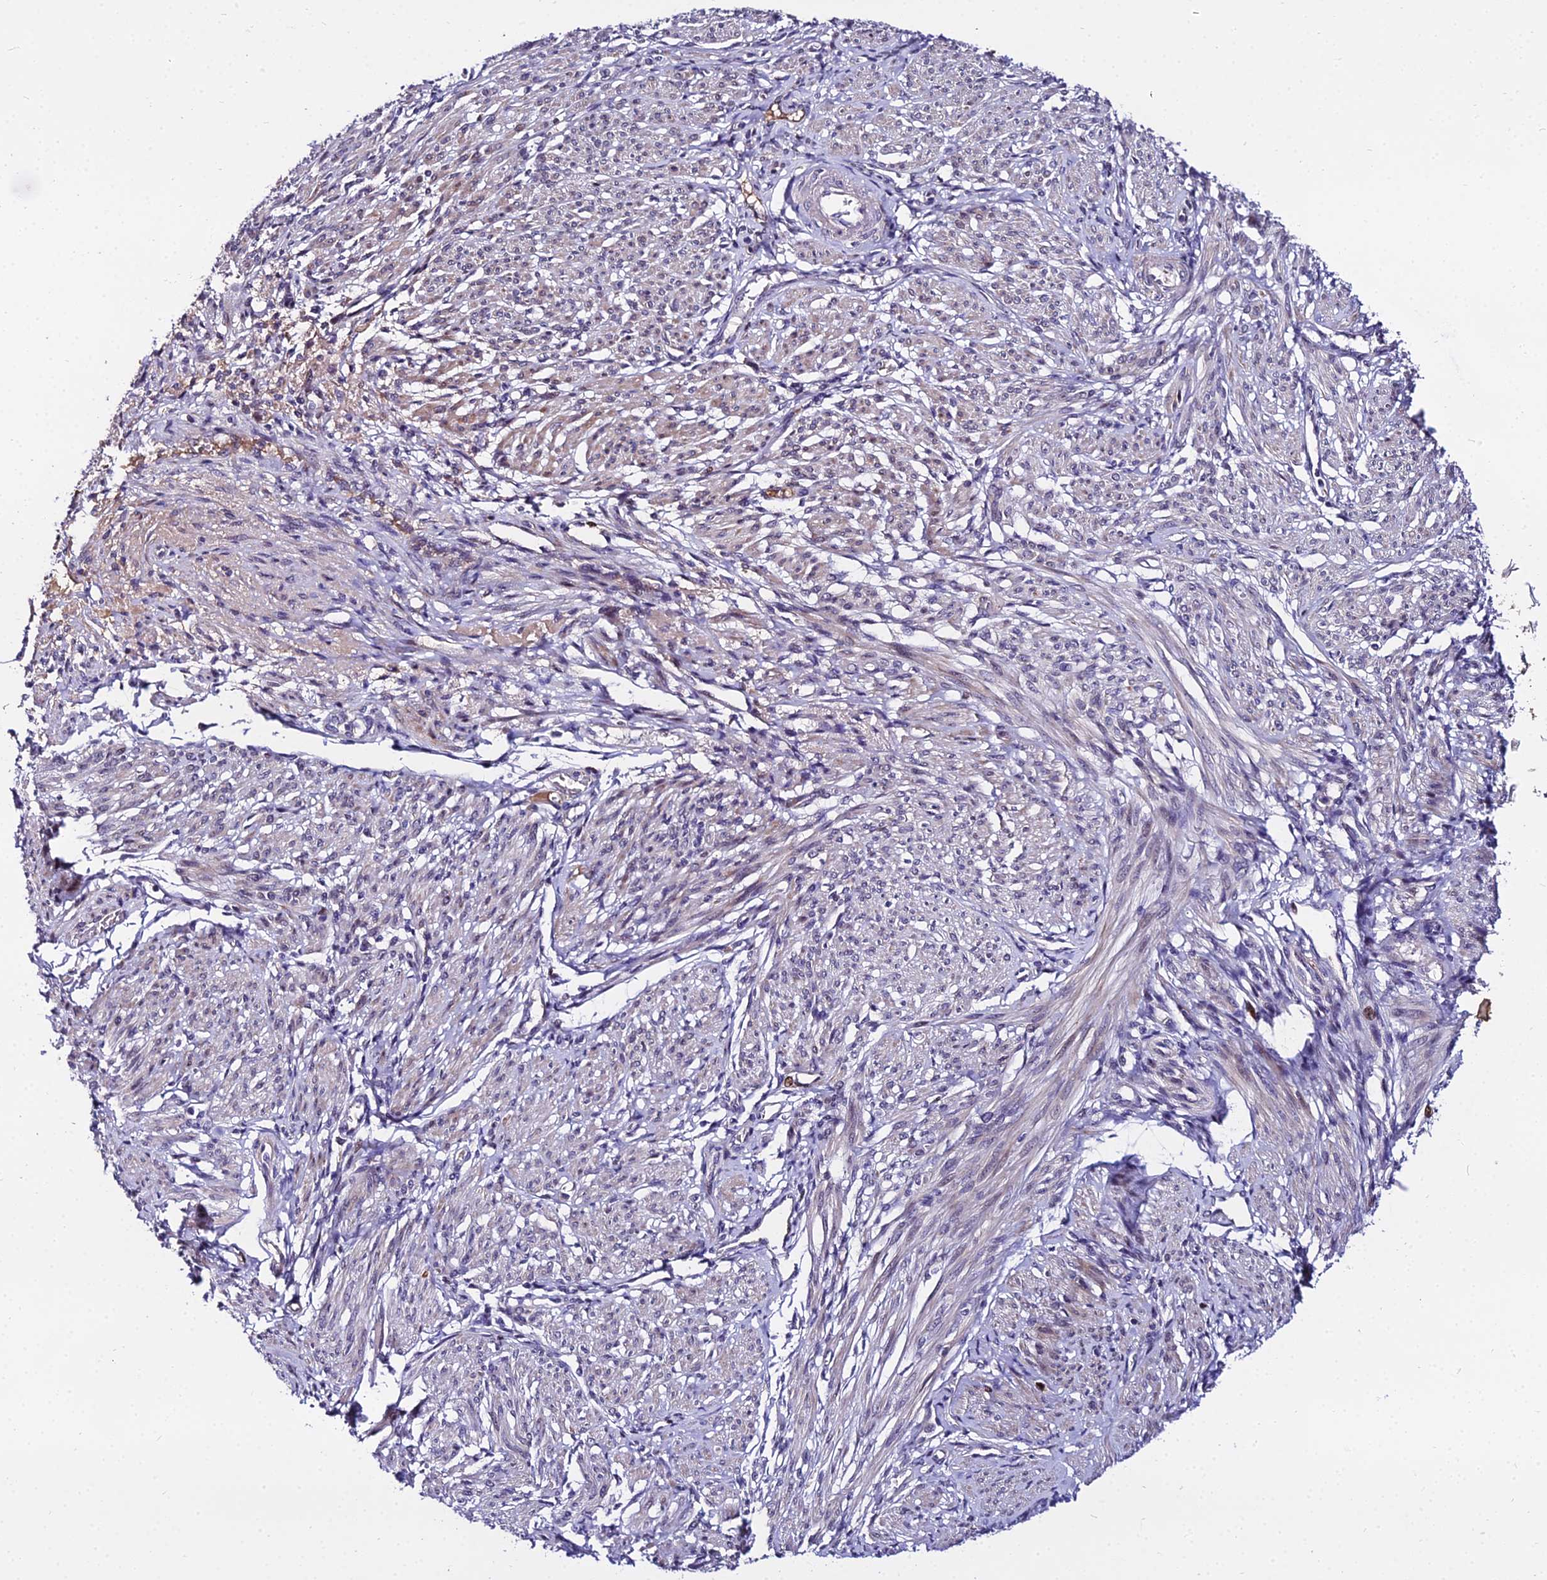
{"staining": {"intensity": "weak", "quantity": "<25%", "location": "cytoplasmic/membranous"}, "tissue": "smooth muscle", "cell_type": "Smooth muscle cells", "image_type": "normal", "snomed": [{"axis": "morphology", "description": "Normal tissue, NOS"}, {"axis": "topography", "description": "Smooth muscle"}], "caption": "Human smooth muscle stained for a protein using immunohistochemistry (IHC) demonstrates no positivity in smooth muscle cells.", "gene": "TRIML2", "patient": {"sex": "female", "age": 39}}